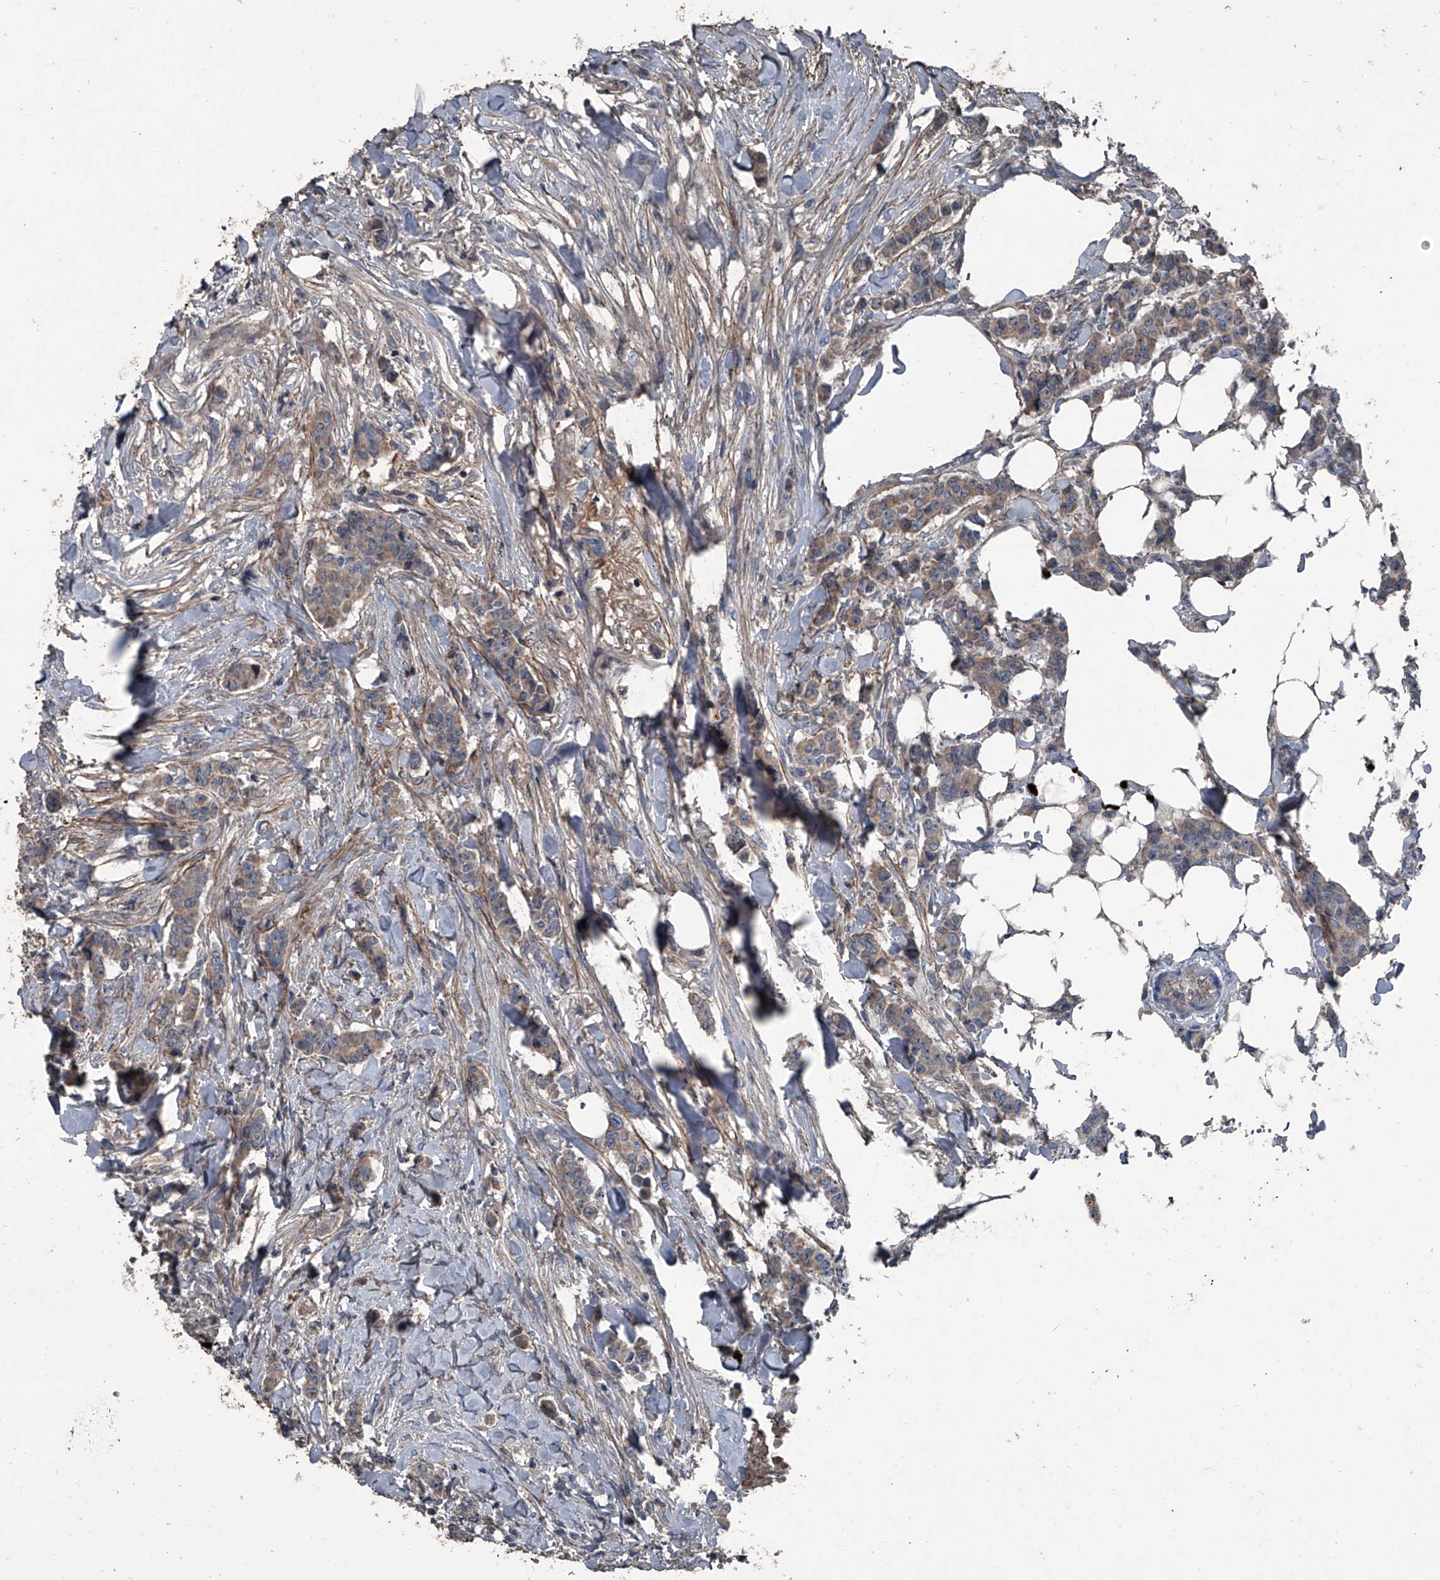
{"staining": {"intensity": "weak", "quantity": ">75%", "location": "cytoplasmic/membranous"}, "tissue": "breast cancer", "cell_type": "Tumor cells", "image_type": "cancer", "snomed": [{"axis": "morphology", "description": "Duct carcinoma"}, {"axis": "topography", "description": "Breast"}], "caption": "Protein expression analysis of human breast invasive ductal carcinoma reveals weak cytoplasmic/membranous expression in about >75% of tumor cells.", "gene": "OARD1", "patient": {"sex": "female", "age": 40}}